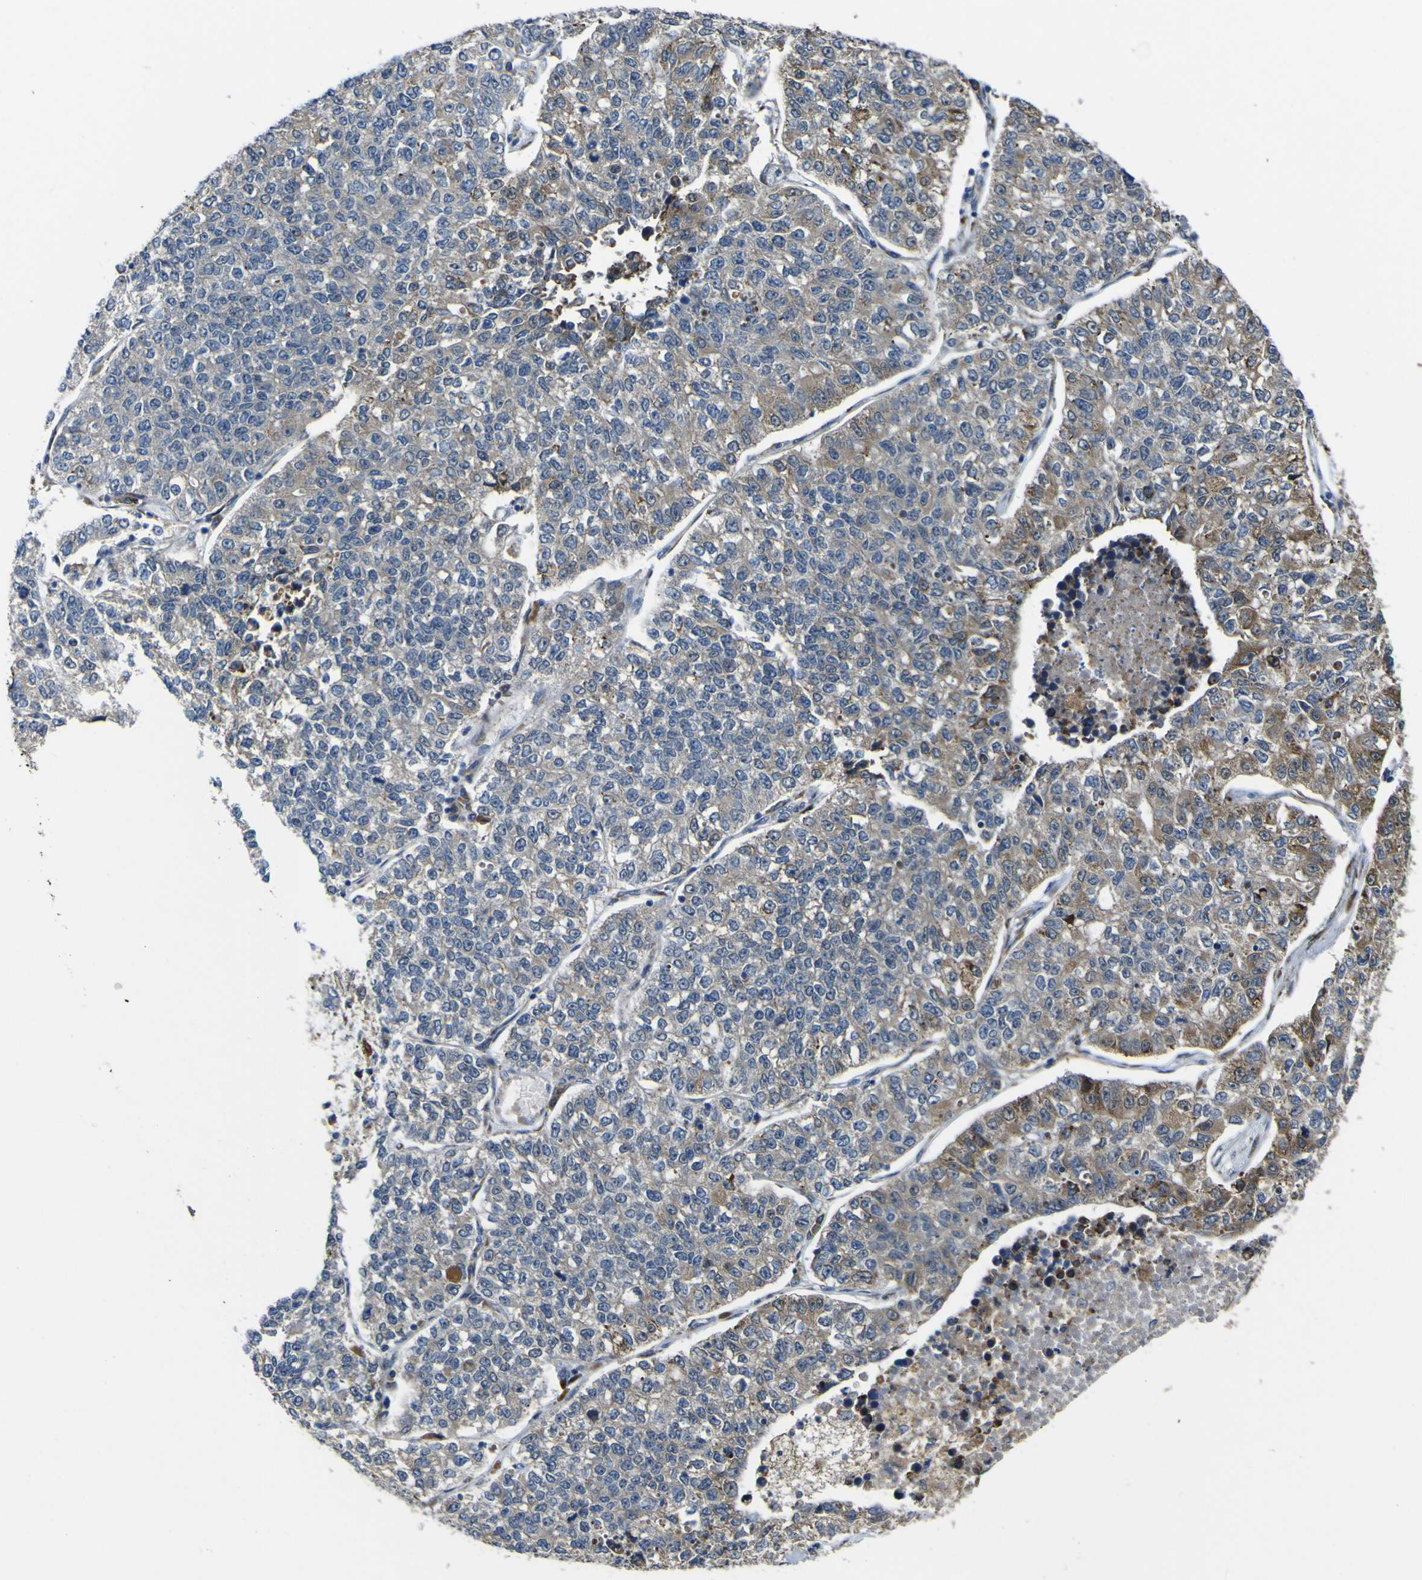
{"staining": {"intensity": "moderate", "quantity": "25%-75%", "location": "cytoplasmic/membranous"}, "tissue": "lung cancer", "cell_type": "Tumor cells", "image_type": "cancer", "snomed": [{"axis": "morphology", "description": "Adenocarcinoma, NOS"}, {"axis": "topography", "description": "Lung"}], "caption": "This photomicrograph shows lung adenocarcinoma stained with immunohistochemistry to label a protein in brown. The cytoplasmic/membranous of tumor cells show moderate positivity for the protein. Nuclei are counter-stained blue.", "gene": "LBHD1", "patient": {"sex": "male", "age": 49}}